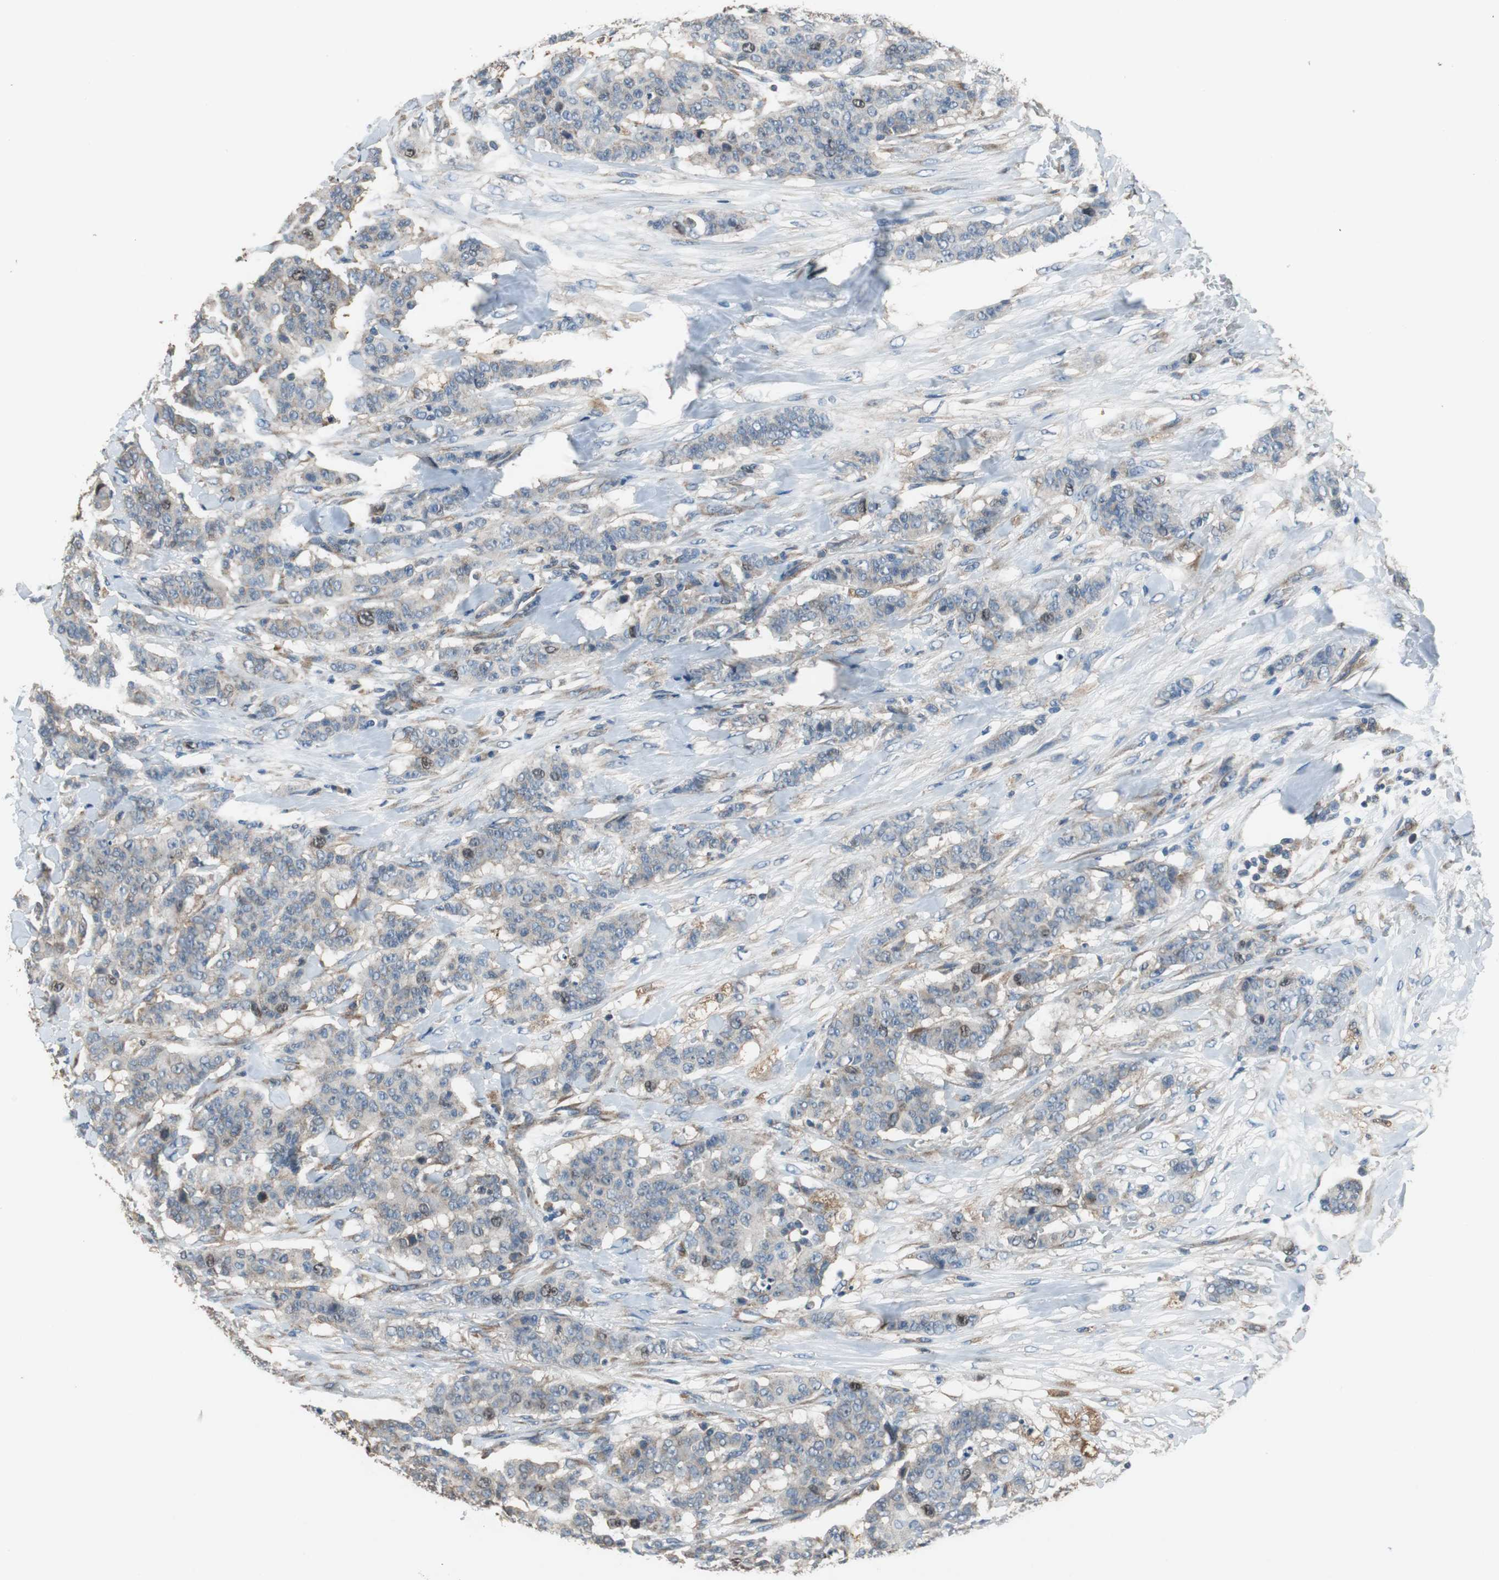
{"staining": {"intensity": "moderate", "quantity": "<25%", "location": "cytoplasmic/membranous,nuclear"}, "tissue": "breast cancer", "cell_type": "Tumor cells", "image_type": "cancer", "snomed": [{"axis": "morphology", "description": "Duct carcinoma"}, {"axis": "topography", "description": "Breast"}], "caption": "Tumor cells reveal low levels of moderate cytoplasmic/membranous and nuclear positivity in approximately <25% of cells in human breast cancer (intraductal carcinoma).", "gene": "PI4KB", "patient": {"sex": "female", "age": 40}}